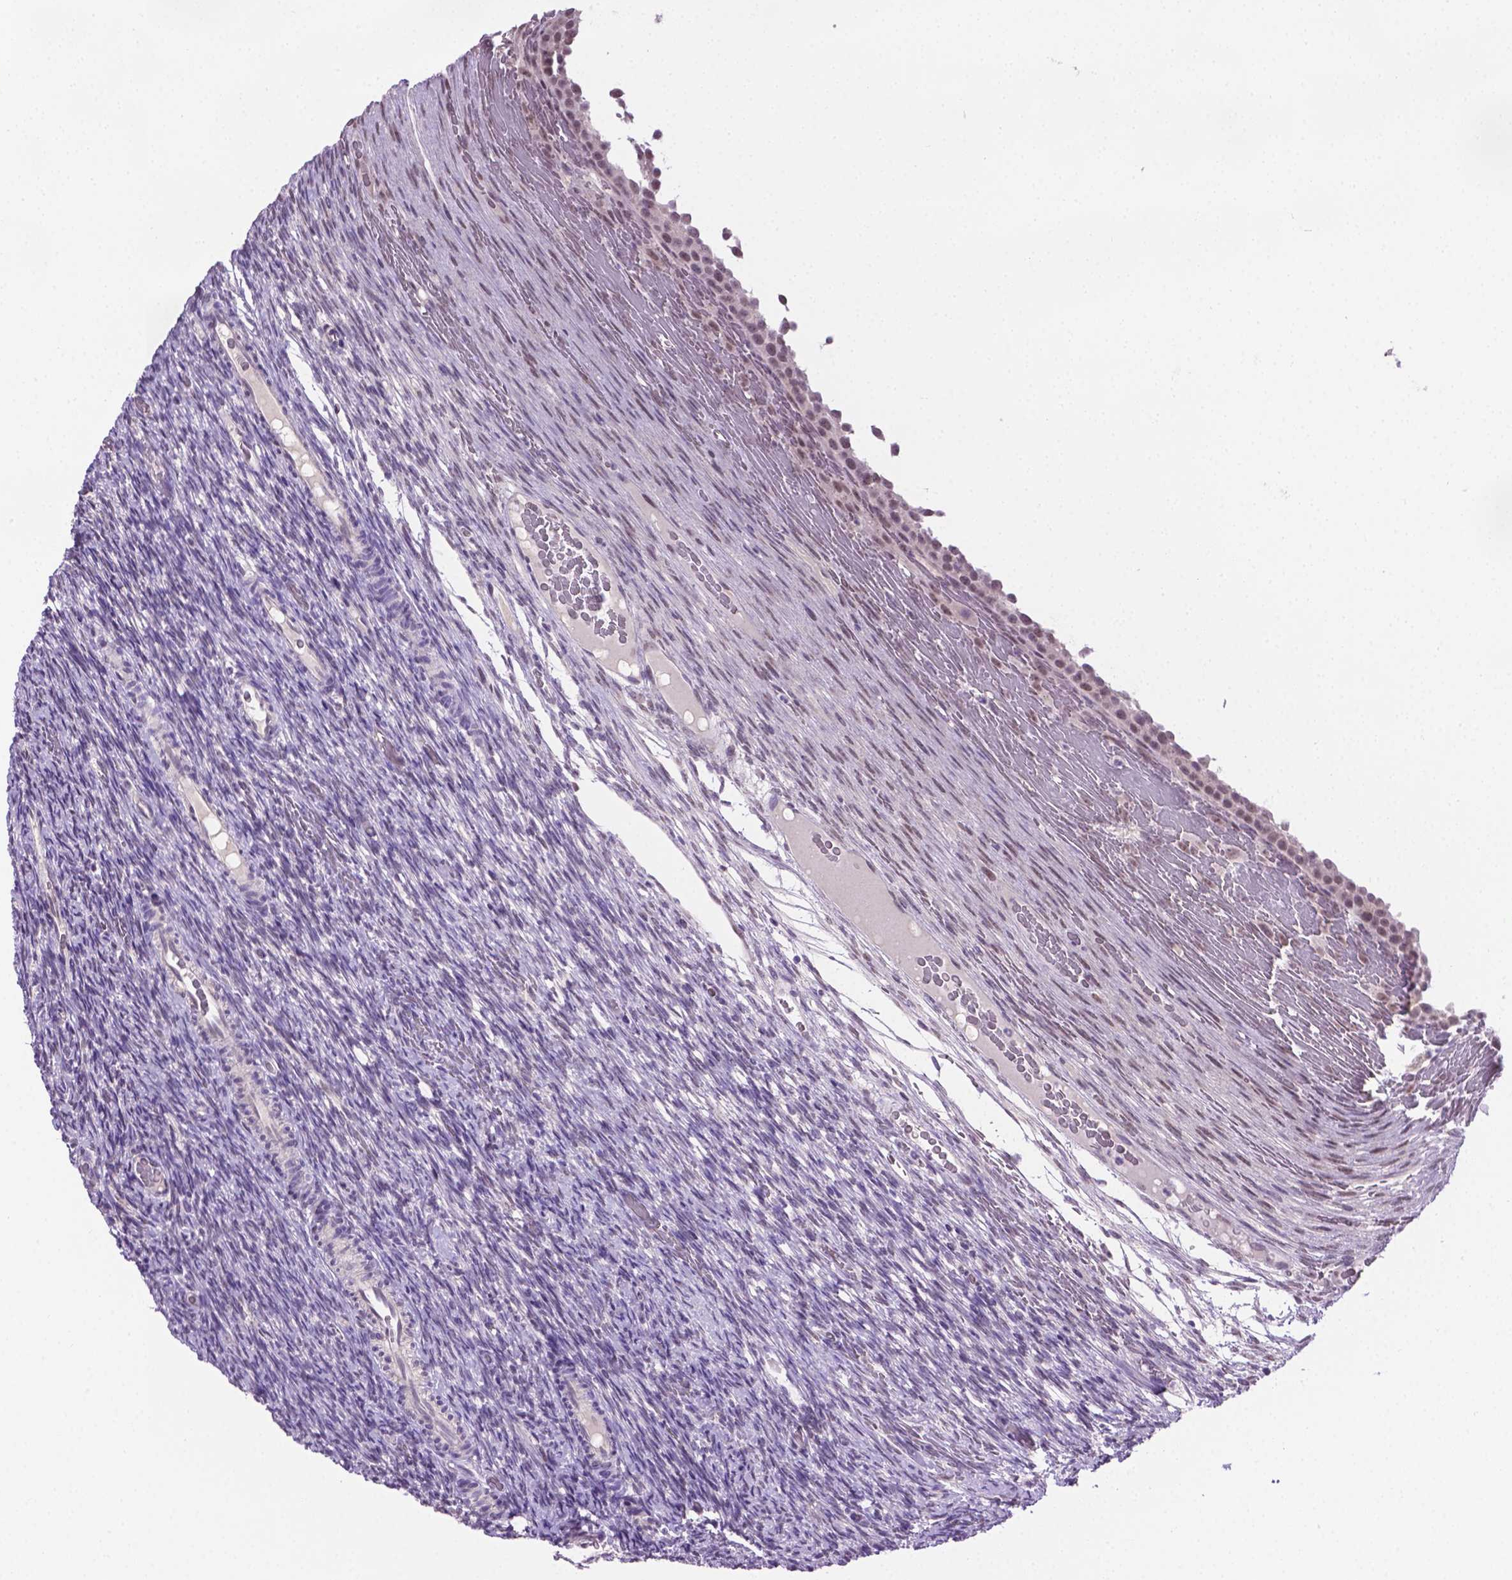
{"staining": {"intensity": "moderate", "quantity": "<25%", "location": "nuclear"}, "tissue": "ovary", "cell_type": "Ovarian stroma cells", "image_type": "normal", "snomed": [{"axis": "morphology", "description": "Normal tissue, NOS"}, {"axis": "topography", "description": "Ovary"}], "caption": "Moderate nuclear protein expression is identified in about <25% of ovarian stroma cells in ovary.", "gene": "ABI2", "patient": {"sex": "female", "age": 34}}